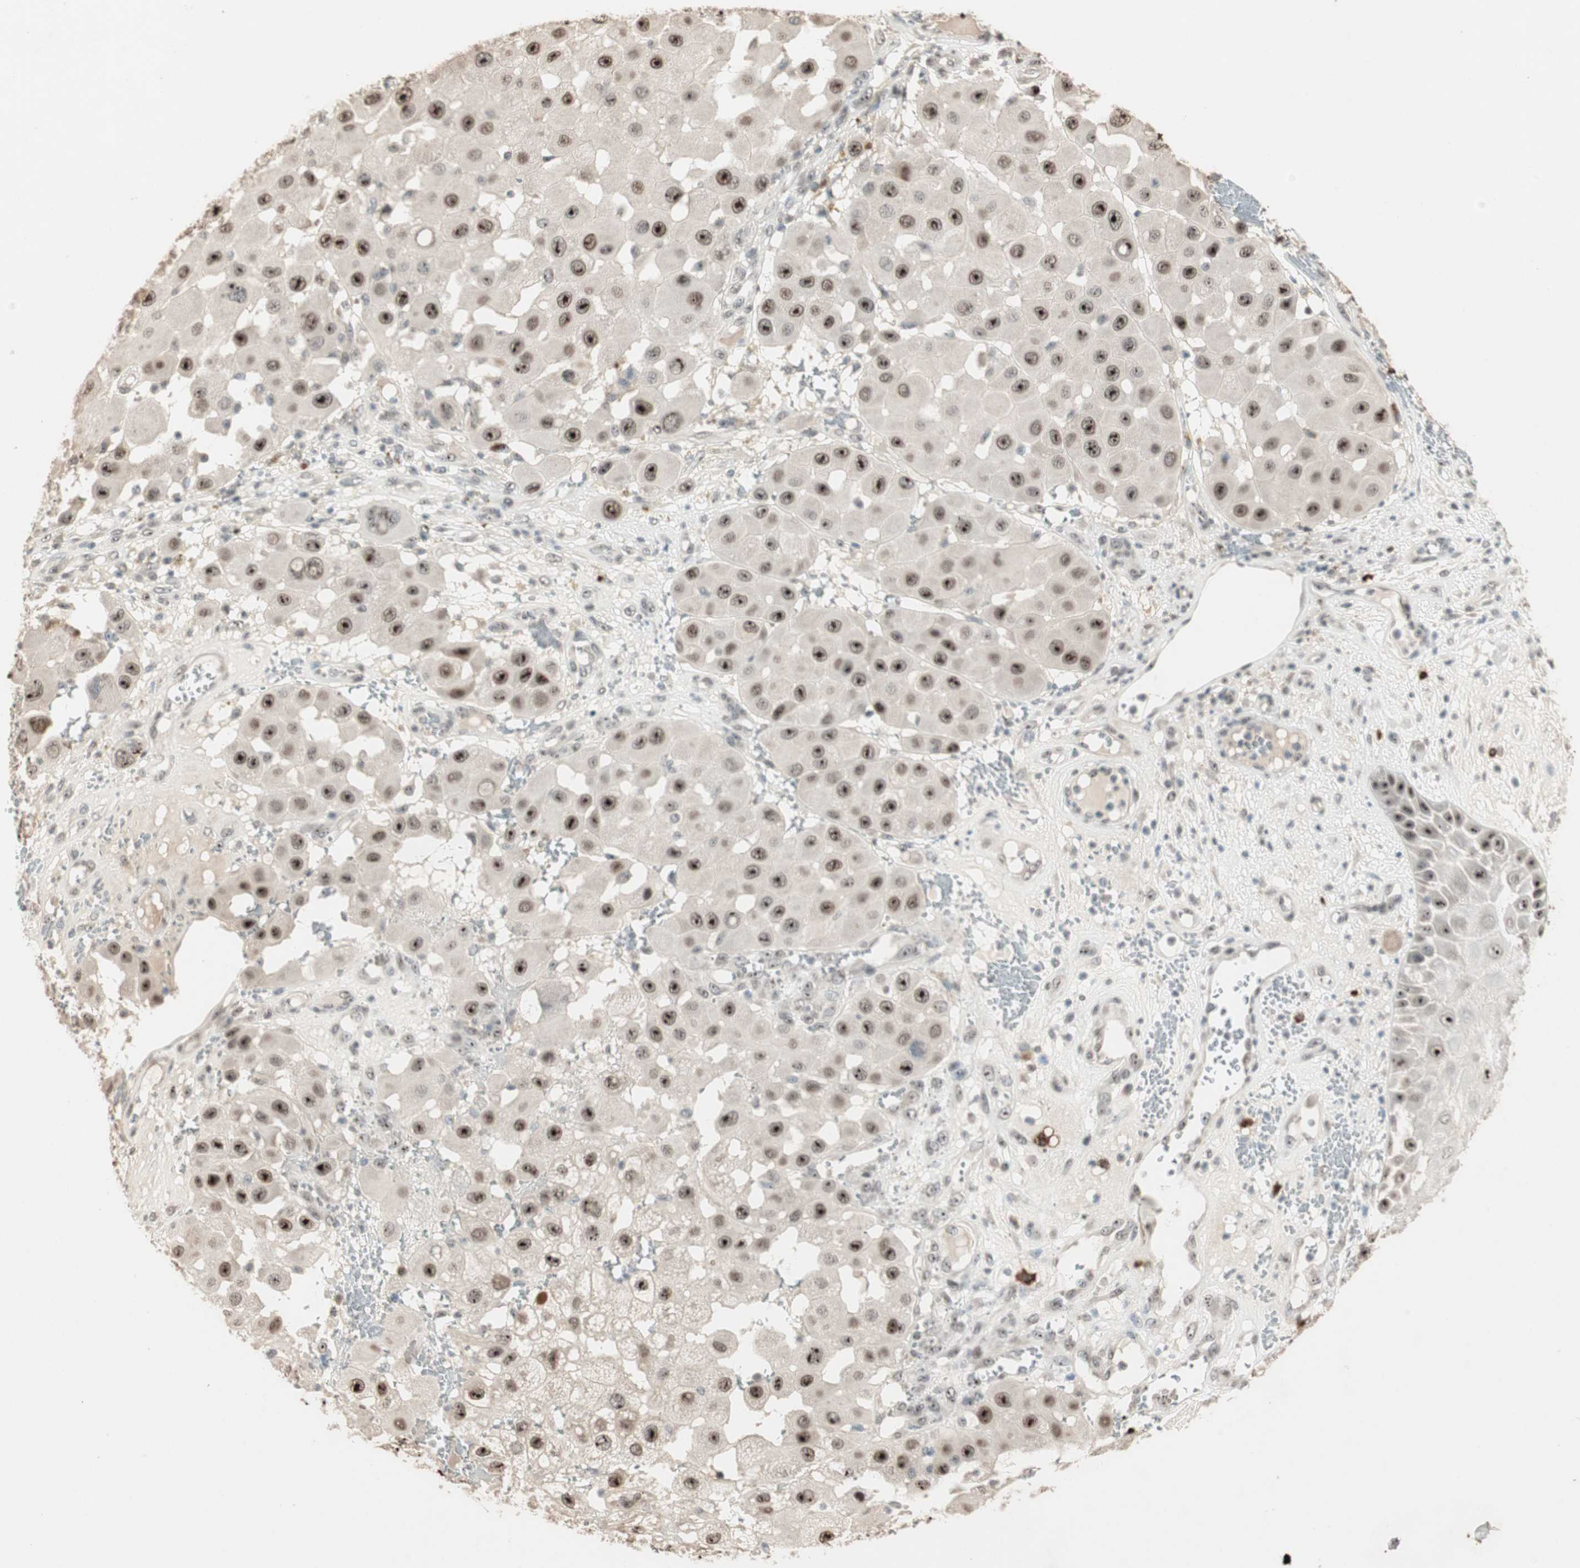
{"staining": {"intensity": "strong", "quantity": ">75%", "location": "nuclear"}, "tissue": "melanoma", "cell_type": "Tumor cells", "image_type": "cancer", "snomed": [{"axis": "morphology", "description": "Malignant melanoma, NOS"}, {"axis": "topography", "description": "Skin"}], "caption": "IHC of melanoma shows high levels of strong nuclear expression in about >75% of tumor cells.", "gene": "ETV4", "patient": {"sex": "female", "age": 81}}